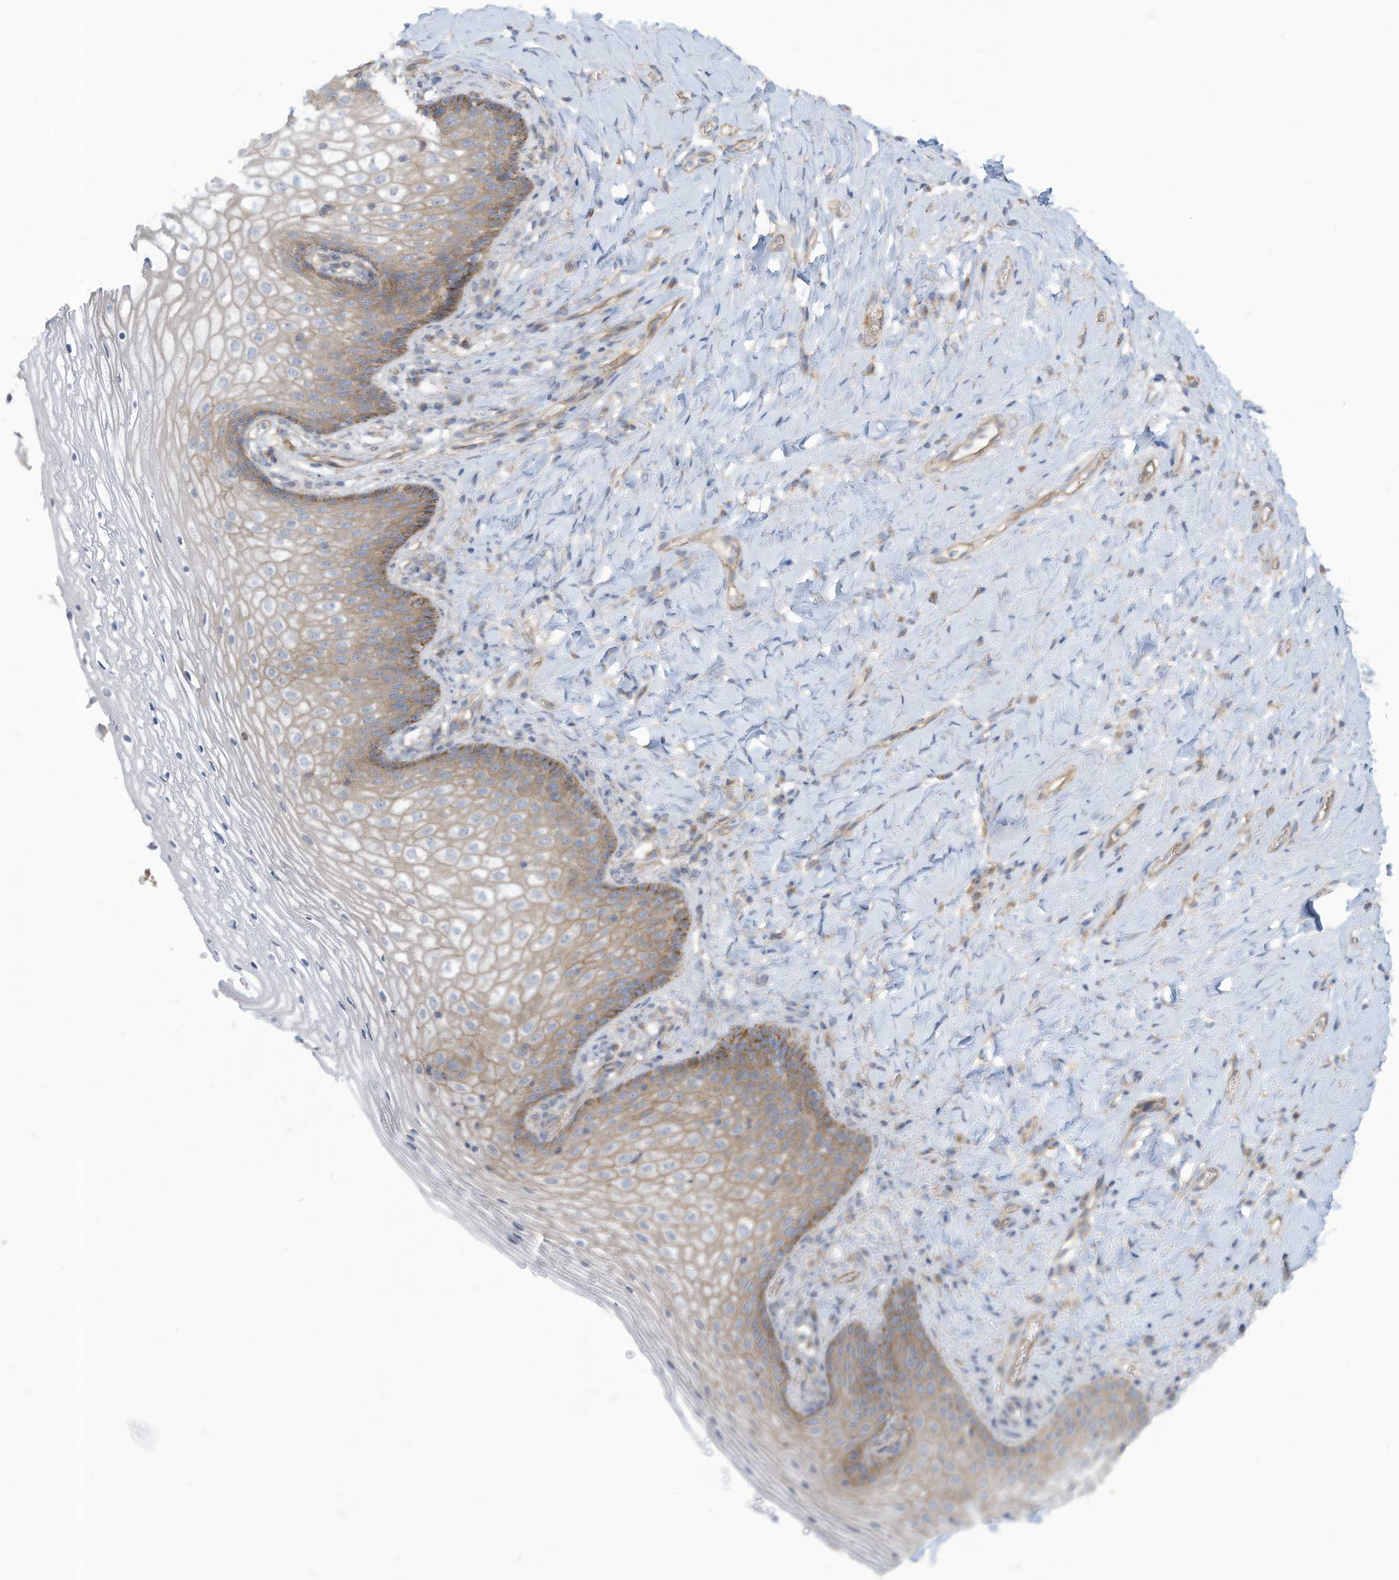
{"staining": {"intensity": "moderate", "quantity": "<25%", "location": "cytoplasmic/membranous"}, "tissue": "vagina", "cell_type": "Squamous epithelial cells", "image_type": "normal", "snomed": [{"axis": "morphology", "description": "Normal tissue, NOS"}, {"axis": "topography", "description": "Vagina"}], "caption": "Immunohistochemistry (IHC) photomicrograph of unremarkable vagina: human vagina stained using immunohistochemistry displays low levels of moderate protein expression localized specifically in the cytoplasmic/membranous of squamous epithelial cells, appearing as a cytoplasmic/membranous brown color.", "gene": "ADAT2", "patient": {"sex": "female", "age": 60}}